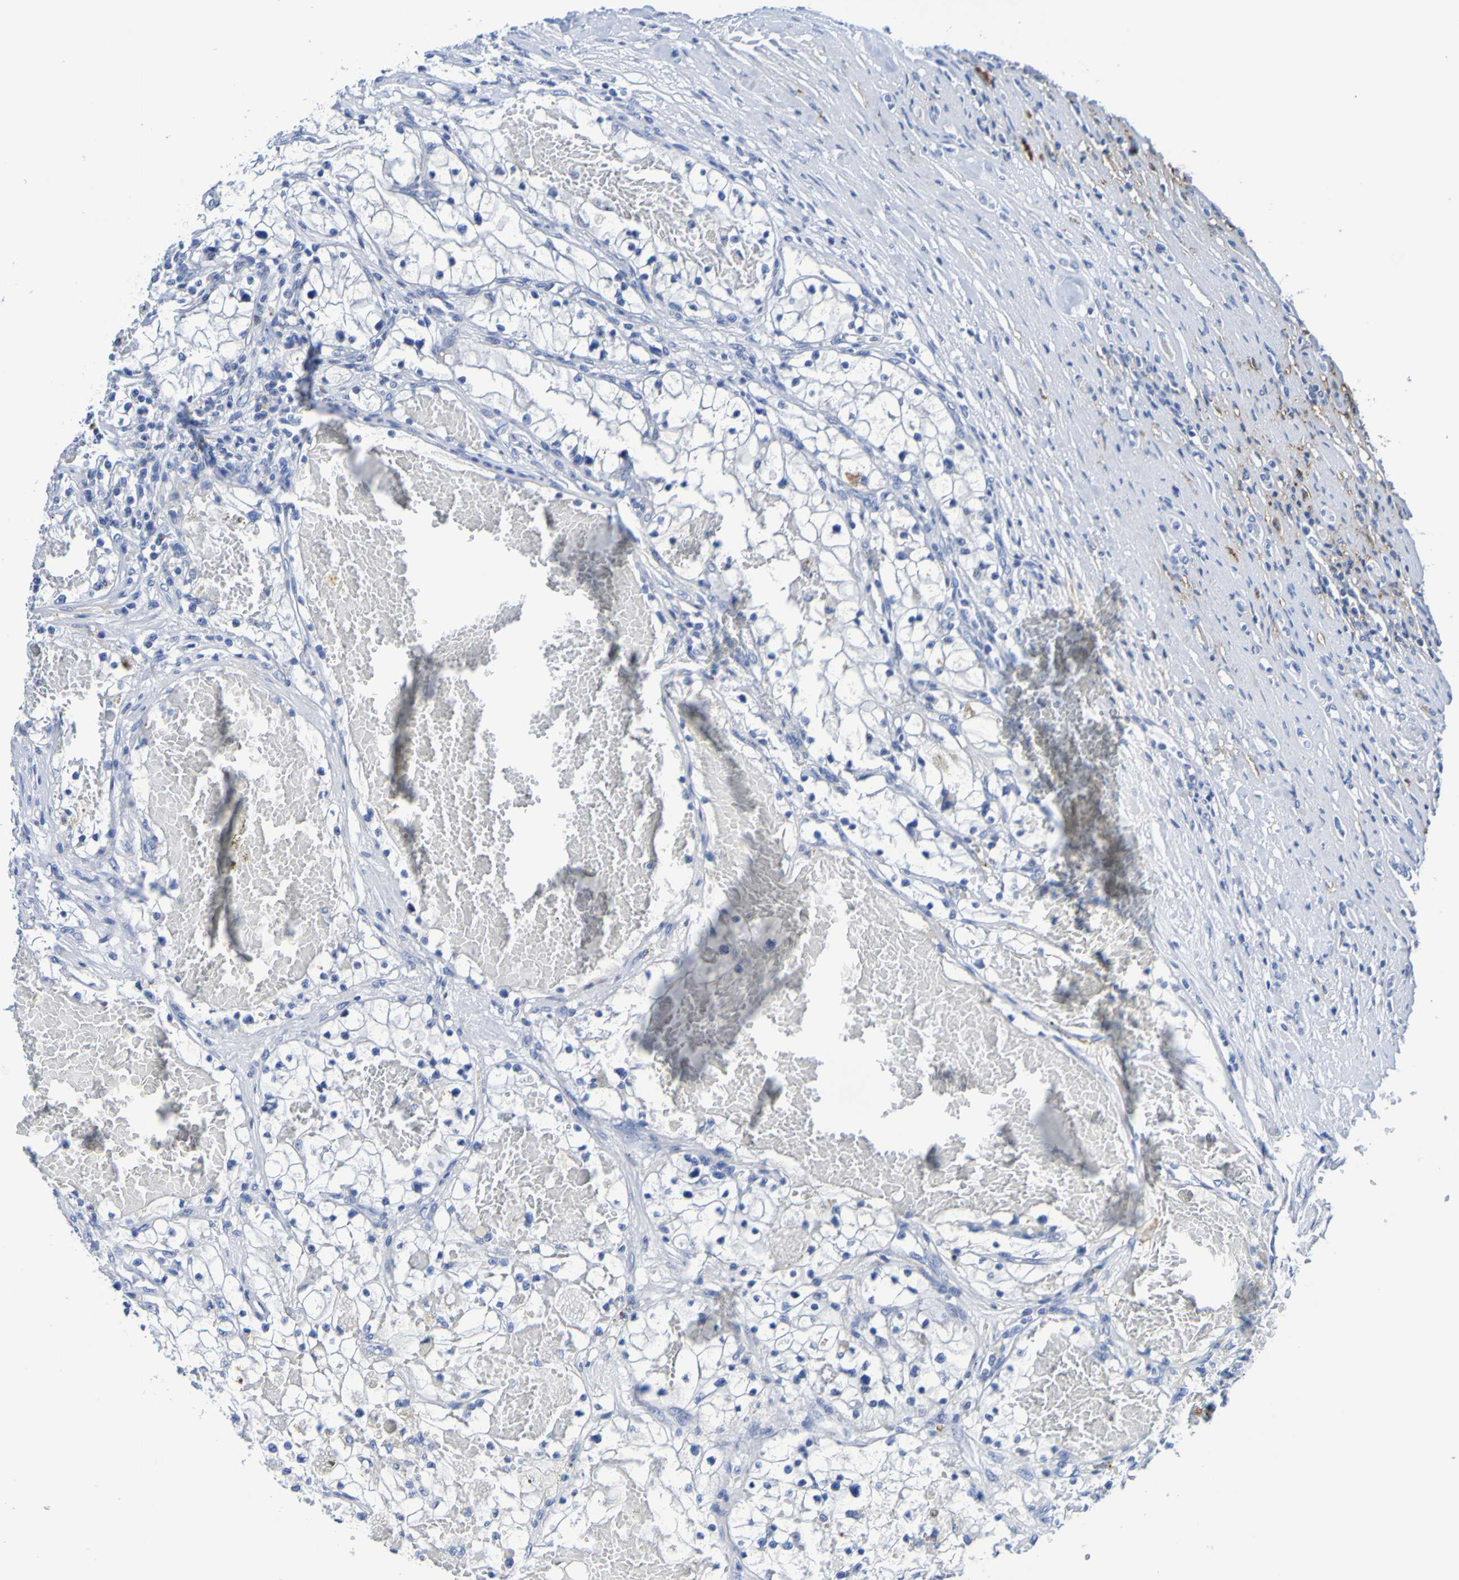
{"staining": {"intensity": "negative", "quantity": "none", "location": "none"}, "tissue": "renal cancer", "cell_type": "Tumor cells", "image_type": "cancer", "snomed": [{"axis": "morphology", "description": "Adenocarcinoma, NOS"}, {"axis": "topography", "description": "Kidney"}], "caption": "Immunohistochemical staining of renal cancer (adenocarcinoma) displays no significant expression in tumor cells.", "gene": "DPEP1", "patient": {"sex": "male", "age": 68}}